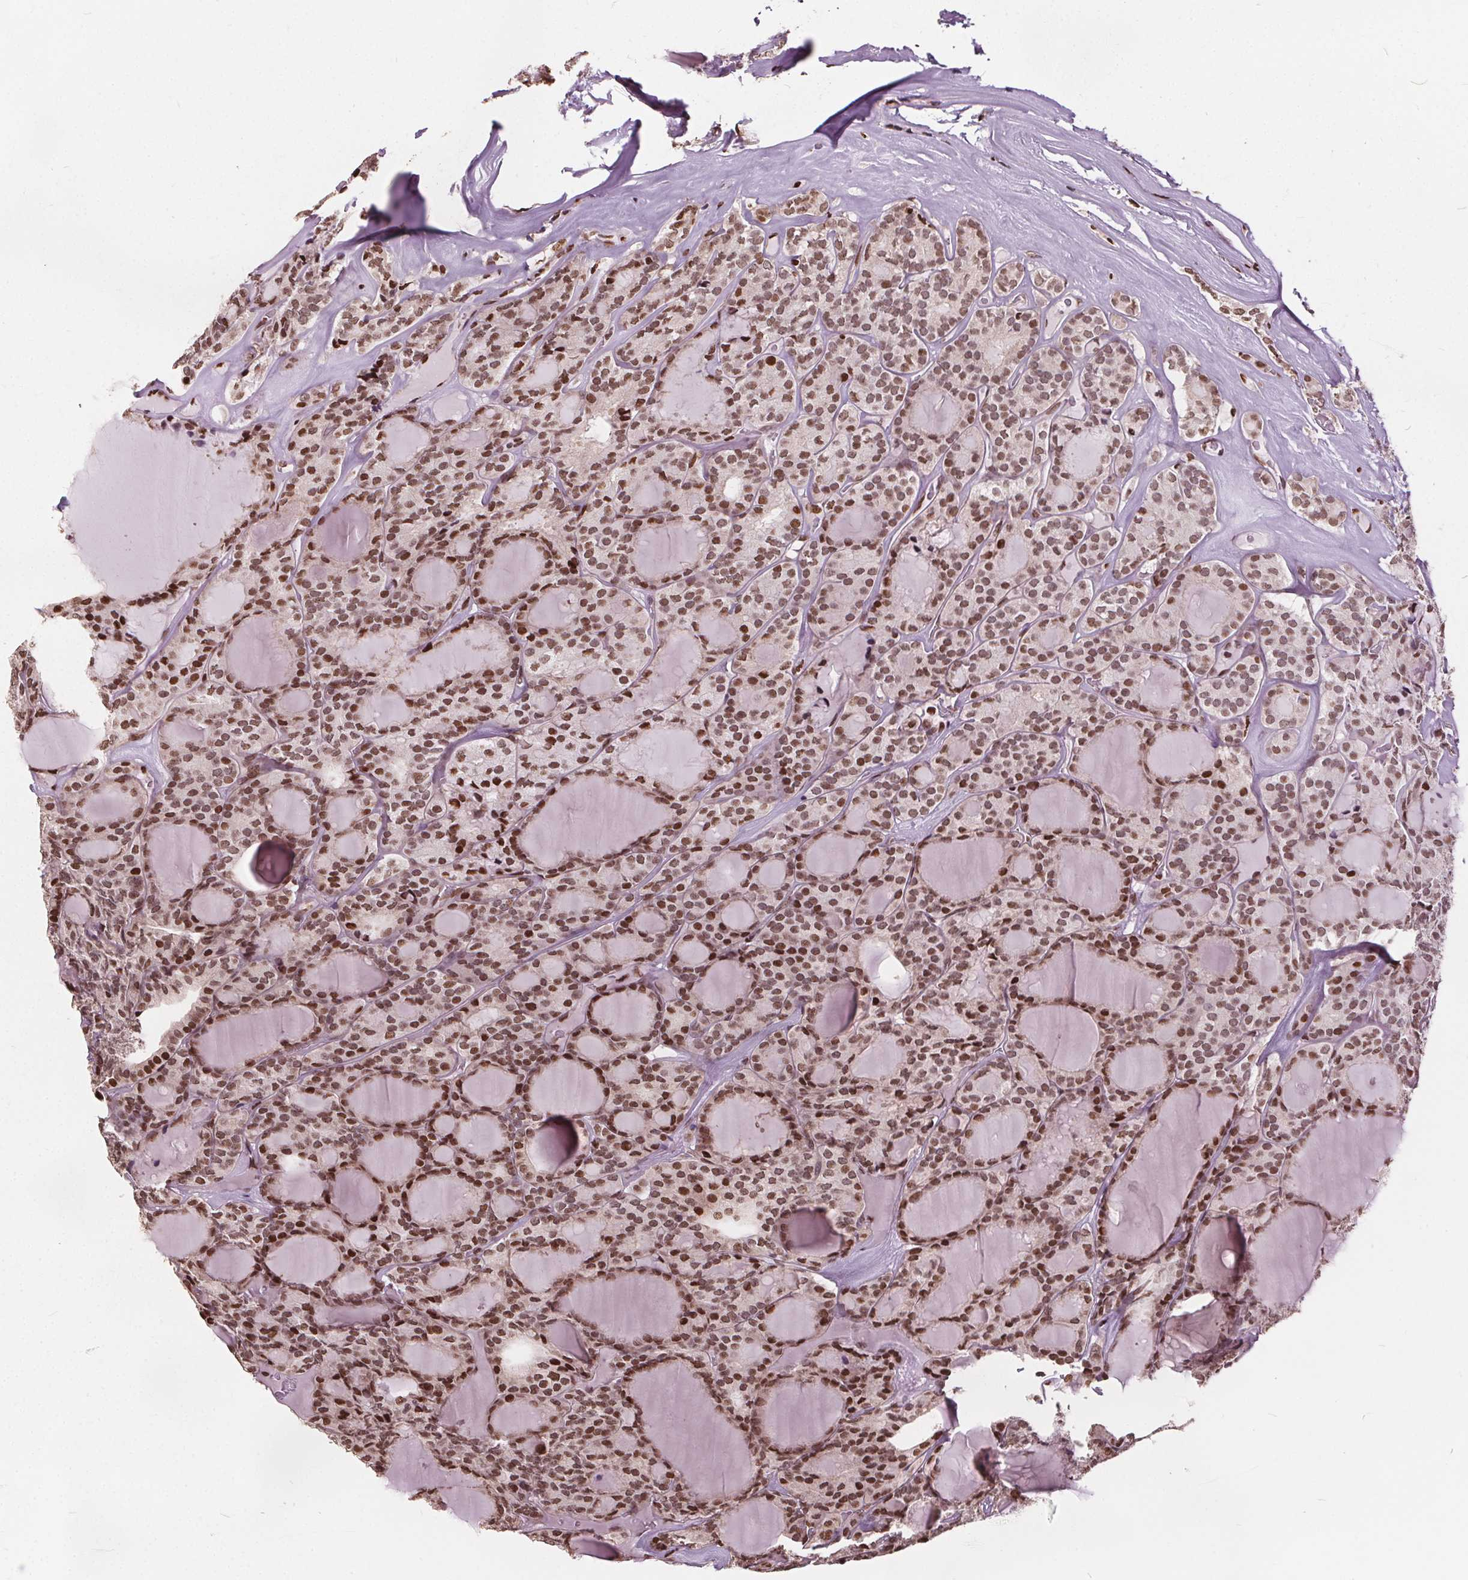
{"staining": {"intensity": "moderate", "quantity": ">75%", "location": "nuclear"}, "tissue": "thyroid cancer", "cell_type": "Tumor cells", "image_type": "cancer", "snomed": [{"axis": "morphology", "description": "Follicular adenoma carcinoma, NOS"}, {"axis": "topography", "description": "Thyroid gland"}], "caption": "Thyroid cancer stained with DAB immunohistochemistry (IHC) reveals medium levels of moderate nuclear positivity in approximately >75% of tumor cells. (DAB (3,3'-diaminobenzidine) IHC with brightfield microscopy, high magnification).", "gene": "ISLR2", "patient": {"sex": "male", "age": 74}}